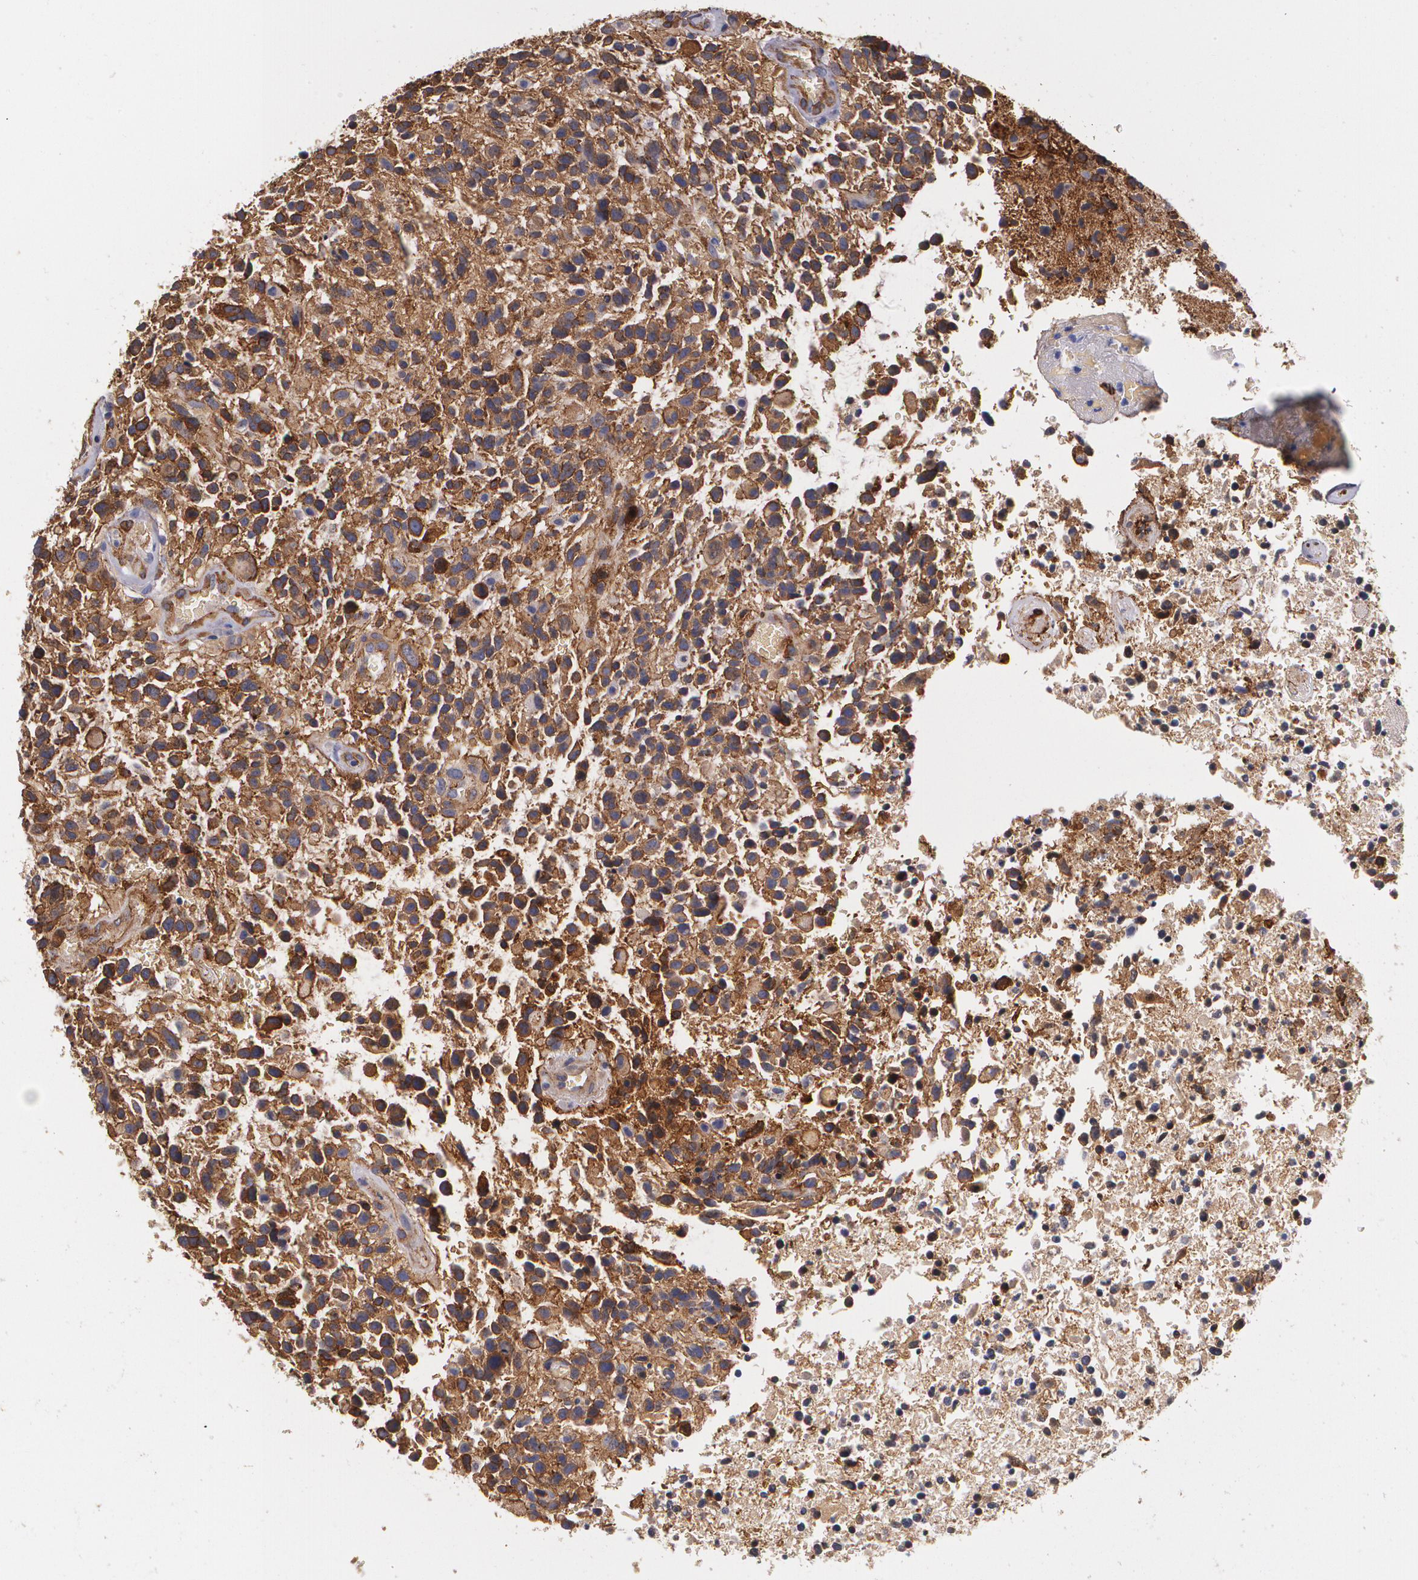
{"staining": {"intensity": "strong", "quantity": ">75%", "location": "cytoplasmic/membranous"}, "tissue": "glioma", "cell_type": "Tumor cells", "image_type": "cancer", "snomed": [{"axis": "morphology", "description": "Glioma, malignant, High grade"}, {"axis": "topography", "description": "Brain"}], "caption": "Glioma tissue displays strong cytoplasmic/membranous expression in approximately >75% of tumor cells", "gene": "TJP1", "patient": {"sex": "male", "age": 72}}